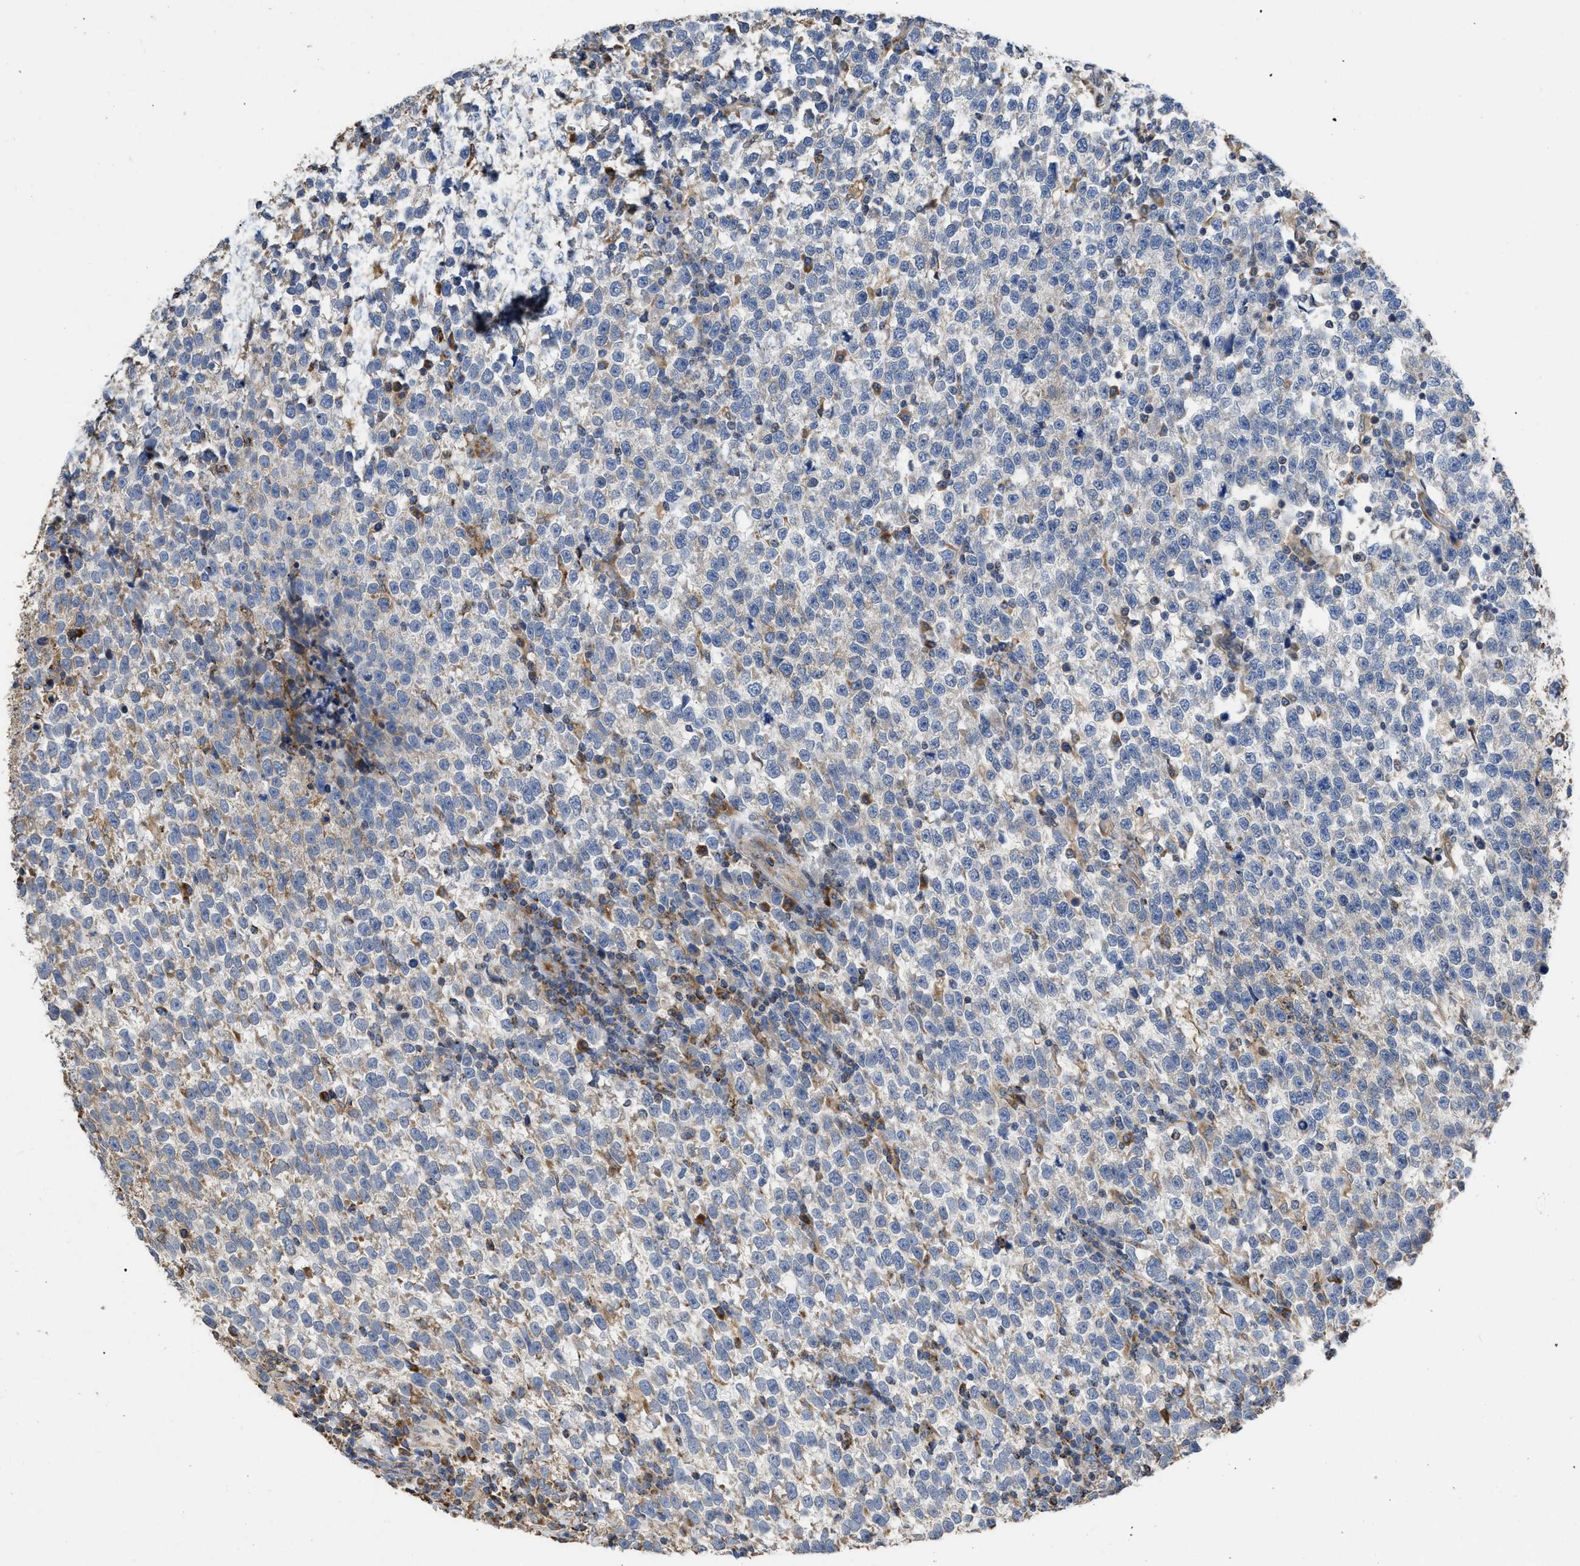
{"staining": {"intensity": "weak", "quantity": "<25%", "location": "cytoplasmic/membranous"}, "tissue": "testis cancer", "cell_type": "Tumor cells", "image_type": "cancer", "snomed": [{"axis": "morphology", "description": "Normal tissue, NOS"}, {"axis": "morphology", "description": "Seminoma, NOS"}, {"axis": "topography", "description": "Testis"}], "caption": "The micrograph demonstrates no staining of tumor cells in testis cancer.", "gene": "AK2", "patient": {"sex": "male", "age": 43}}